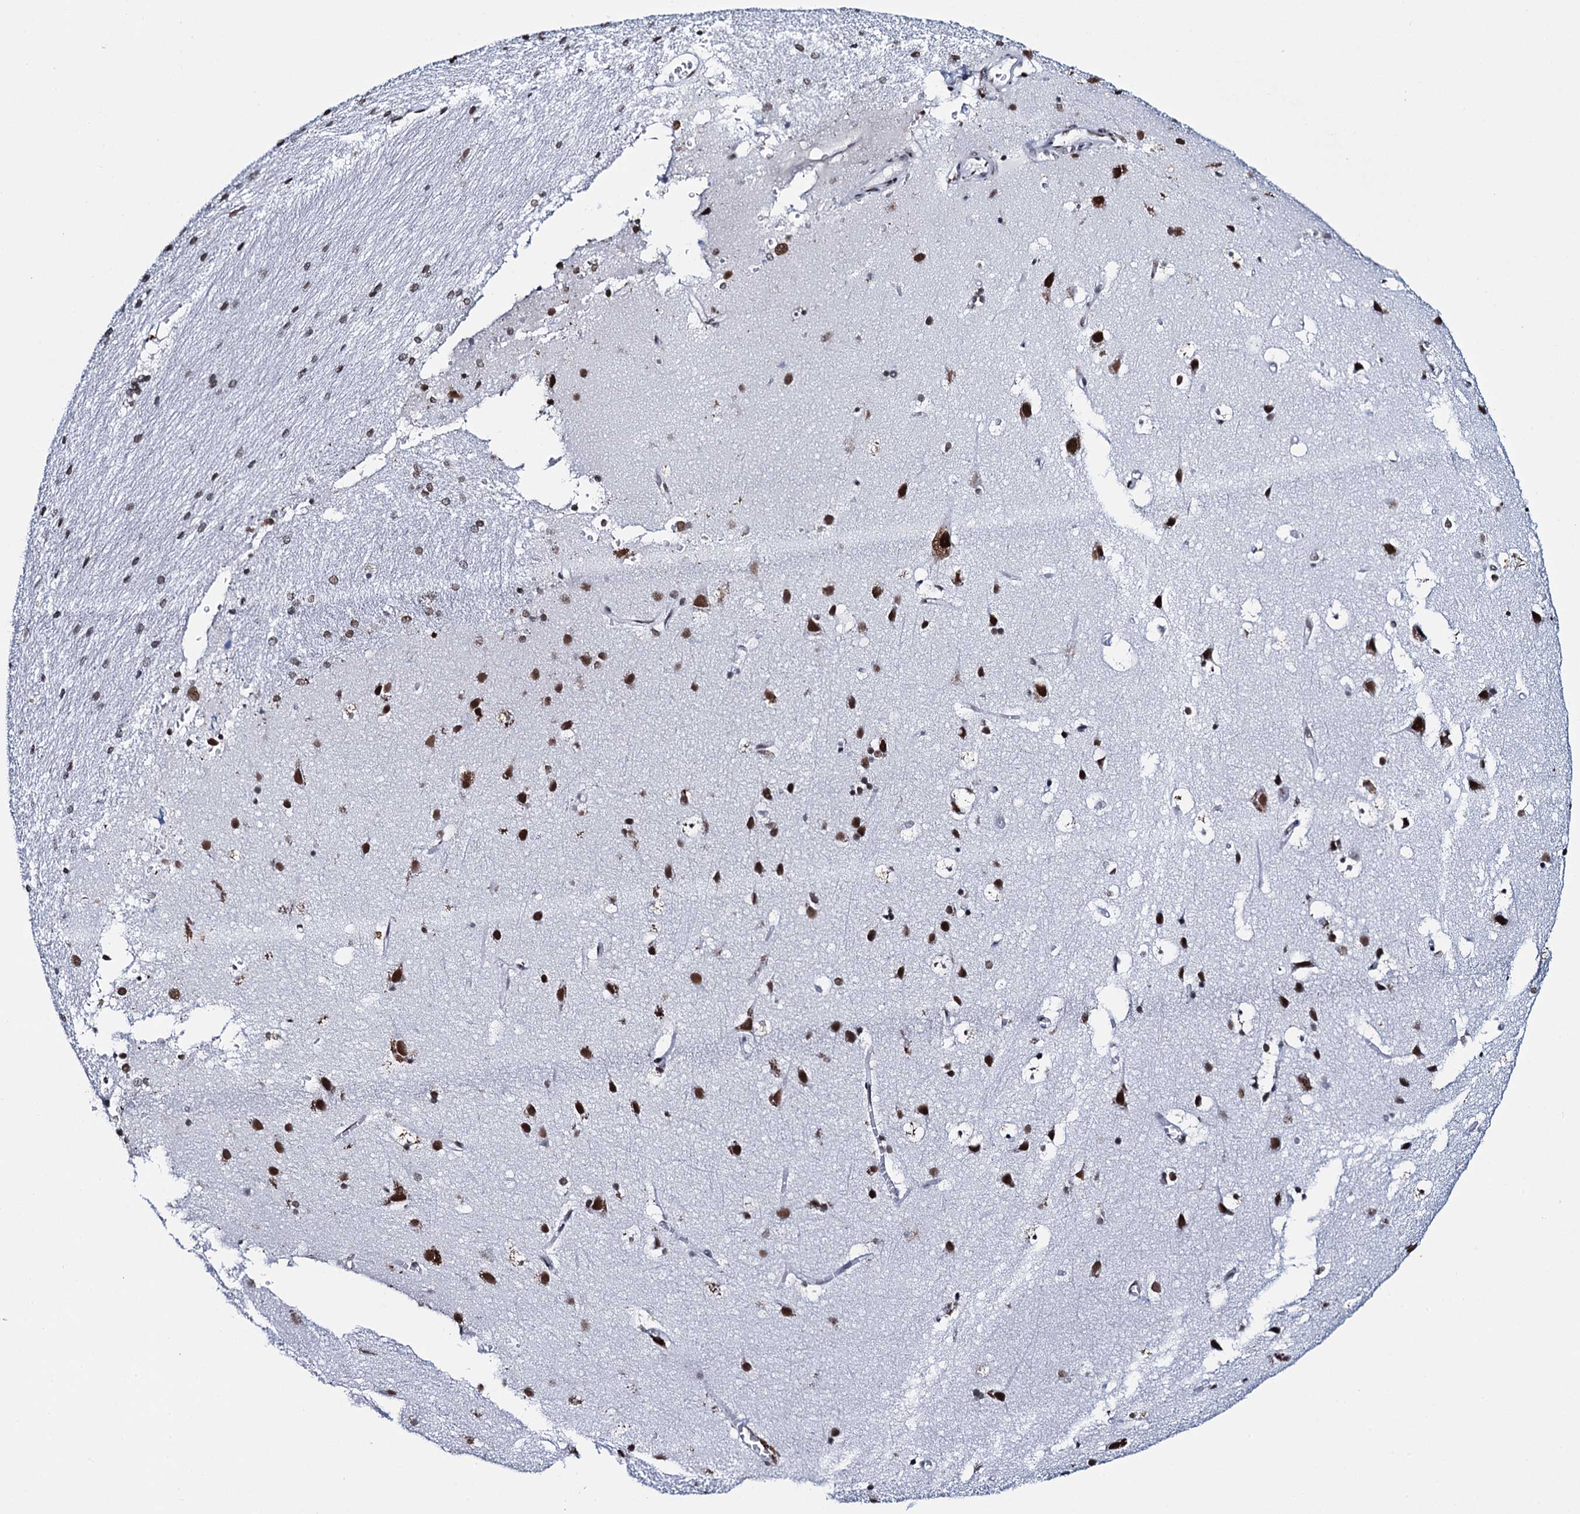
{"staining": {"intensity": "negative", "quantity": "none", "location": "none"}, "tissue": "cerebral cortex", "cell_type": "Endothelial cells", "image_type": "normal", "snomed": [{"axis": "morphology", "description": "Normal tissue, NOS"}, {"axis": "topography", "description": "Cerebral cortex"}], "caption": "Micrograph shows no protein positivity in endothelial cells of normal cerebral cortex. The staining is performed using DAB (3,3'-diaminobenzidine) brown chromogen with nuclei counter-stained in using hematoxylin.", "gene": "HNRNPUL2", "patient": {"sex": "male", "age": 54}}